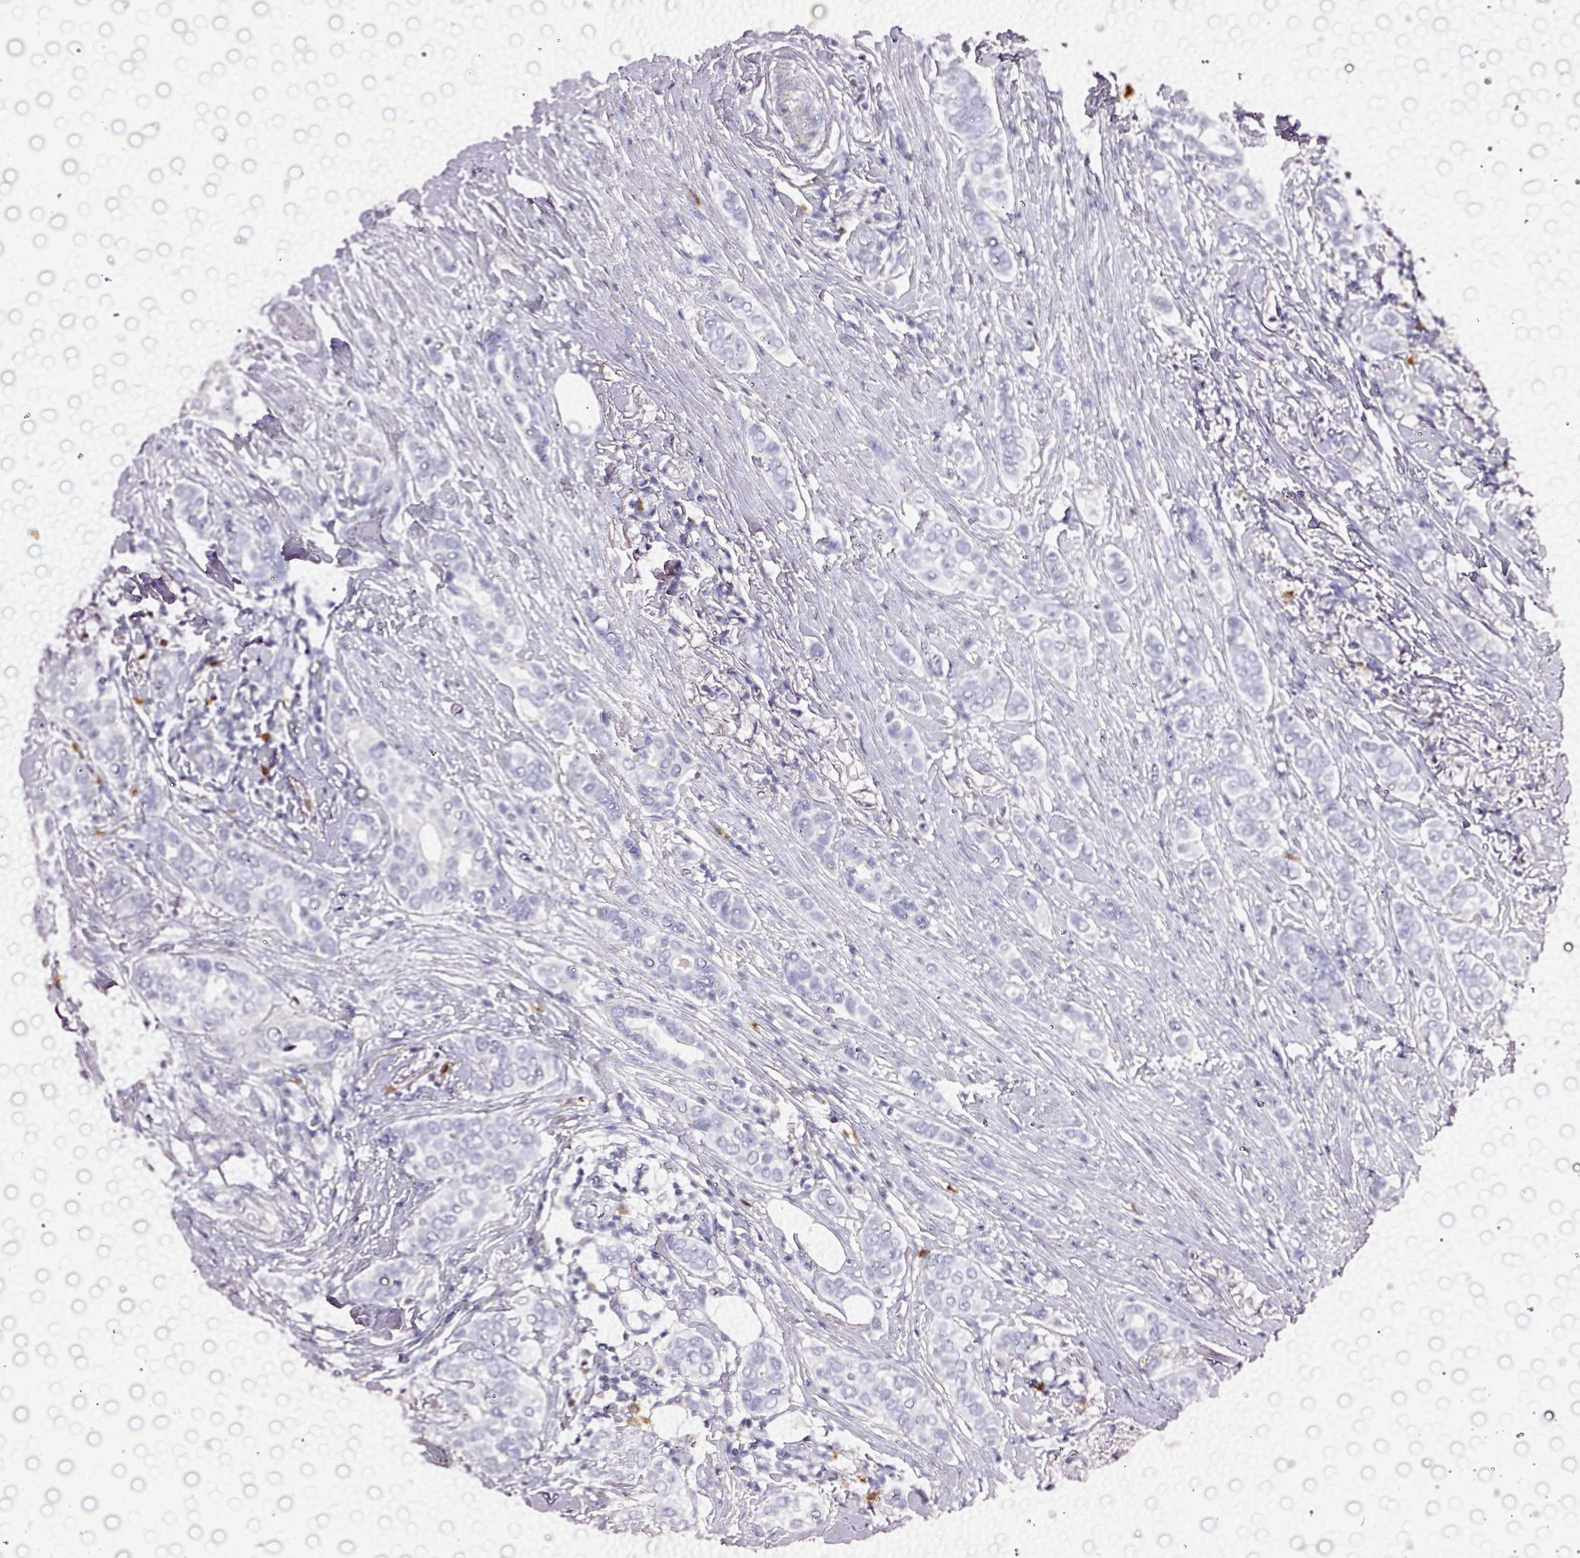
{"staining": {"intensity": "negative", "quantity": "none", "location": "none"}, "tissue": "breast cancer", "cell_type": "Tumor cells", "image_type": "cancer", "snomed": [{"axis": "morphology", "description": "Lobular carcinoma"}, {"axis": "topography", "description": "Breast"}], "caption": "The IHC image has no significant staining in tumor cells of breast cancer (lobular carcinoma) tissue.", "gene": "CYB561A3", "patient": {"sex": "female", "age": 51}}